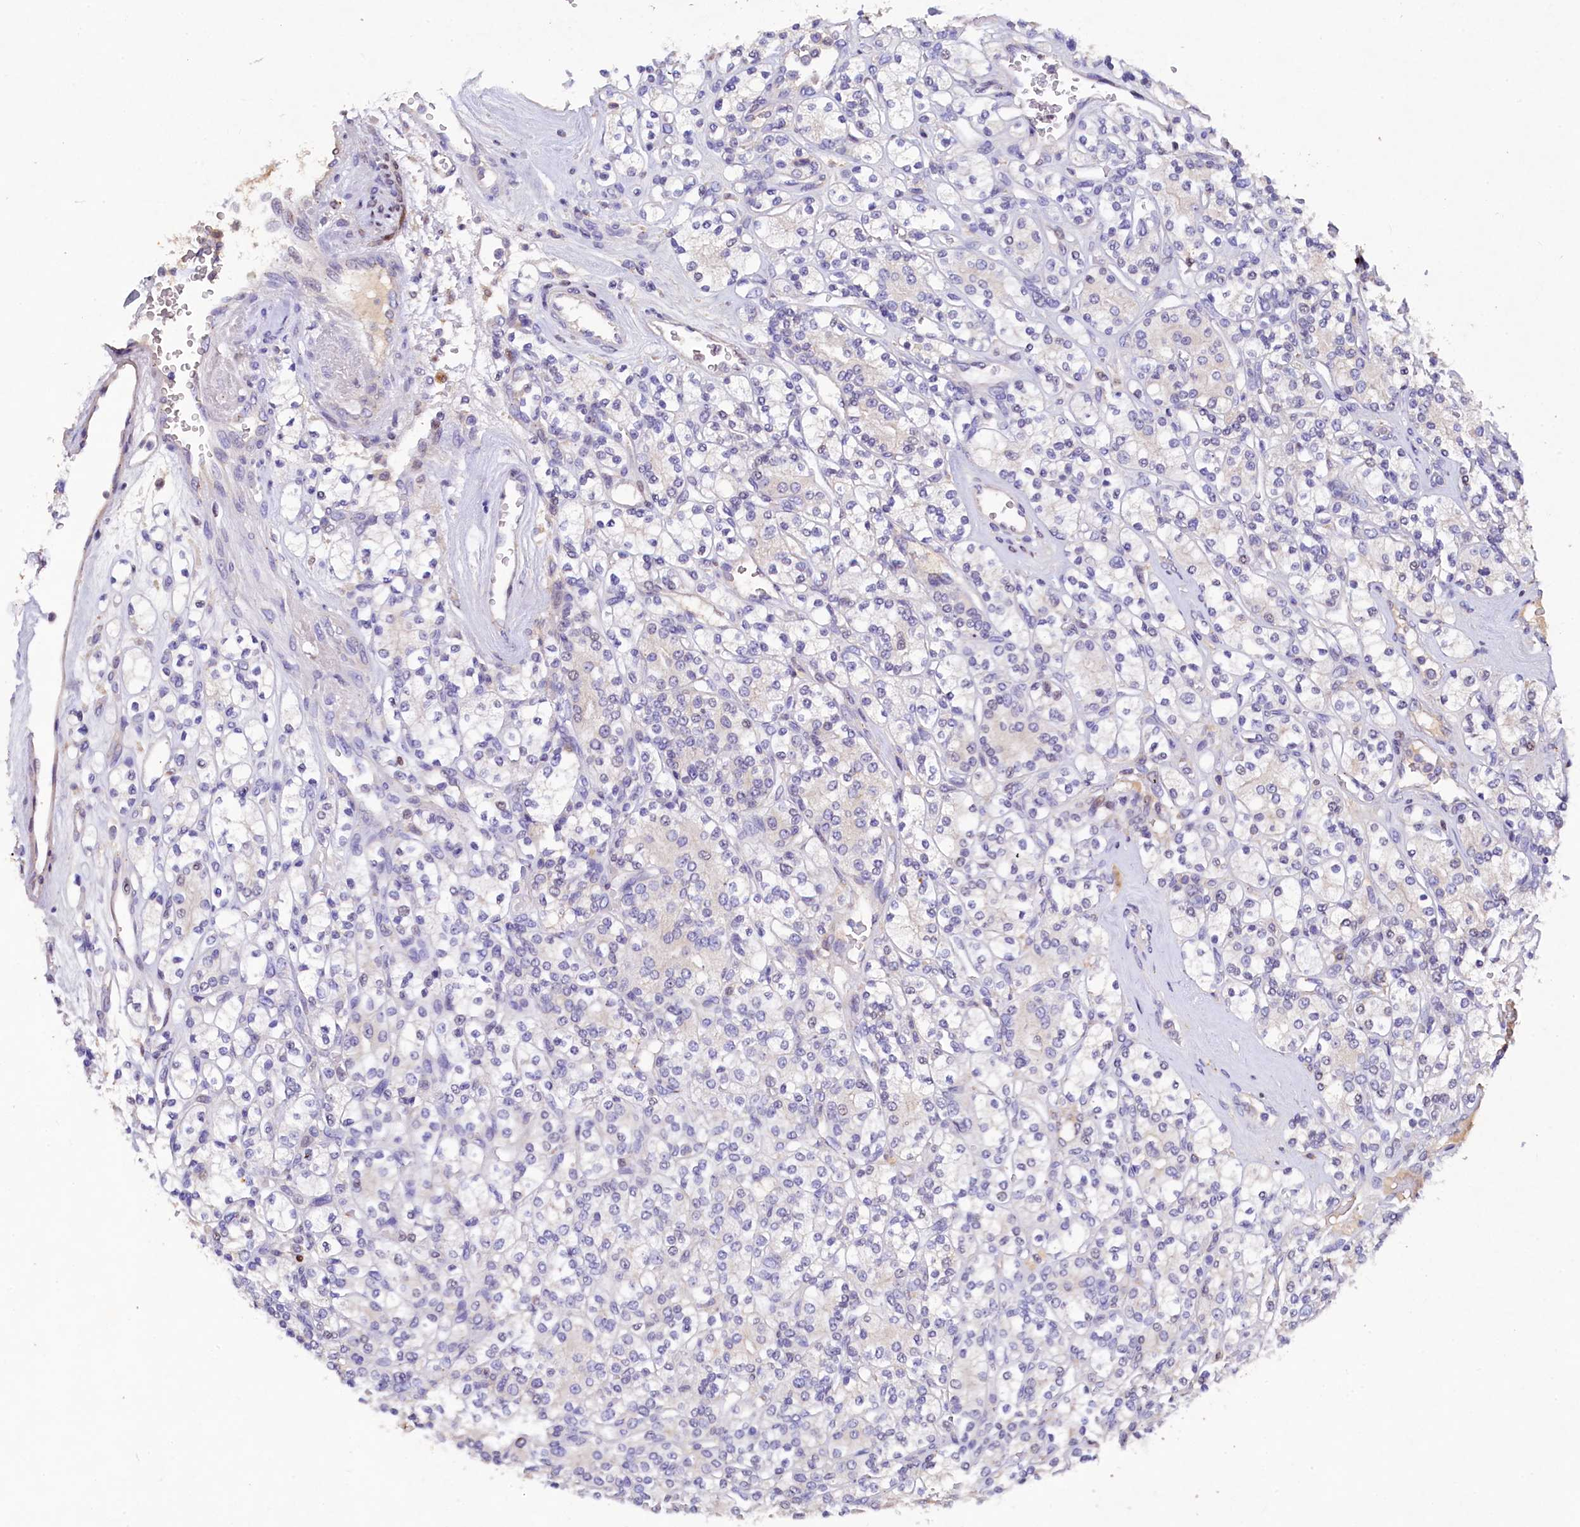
{"staining": {"intensity": "negative", "quantity": "none", "location": "none"}, "tissue": "renal cancer", "cell_type": "Tumor cells", "image_type": "cancer", "snomed": [{"axis": "morphology", "description": "Adenocarcinoma, NOS"}, {"axis": "topography", "description": "Kidney"}], "caption": "Image shows no protein staining in tumor cells of adenocarcinoma (renal) tissue. (DAB IHC with hematoxylin counter stain).", "gene": "TGDS", "patient": {"sex": "male", "age": 77}}